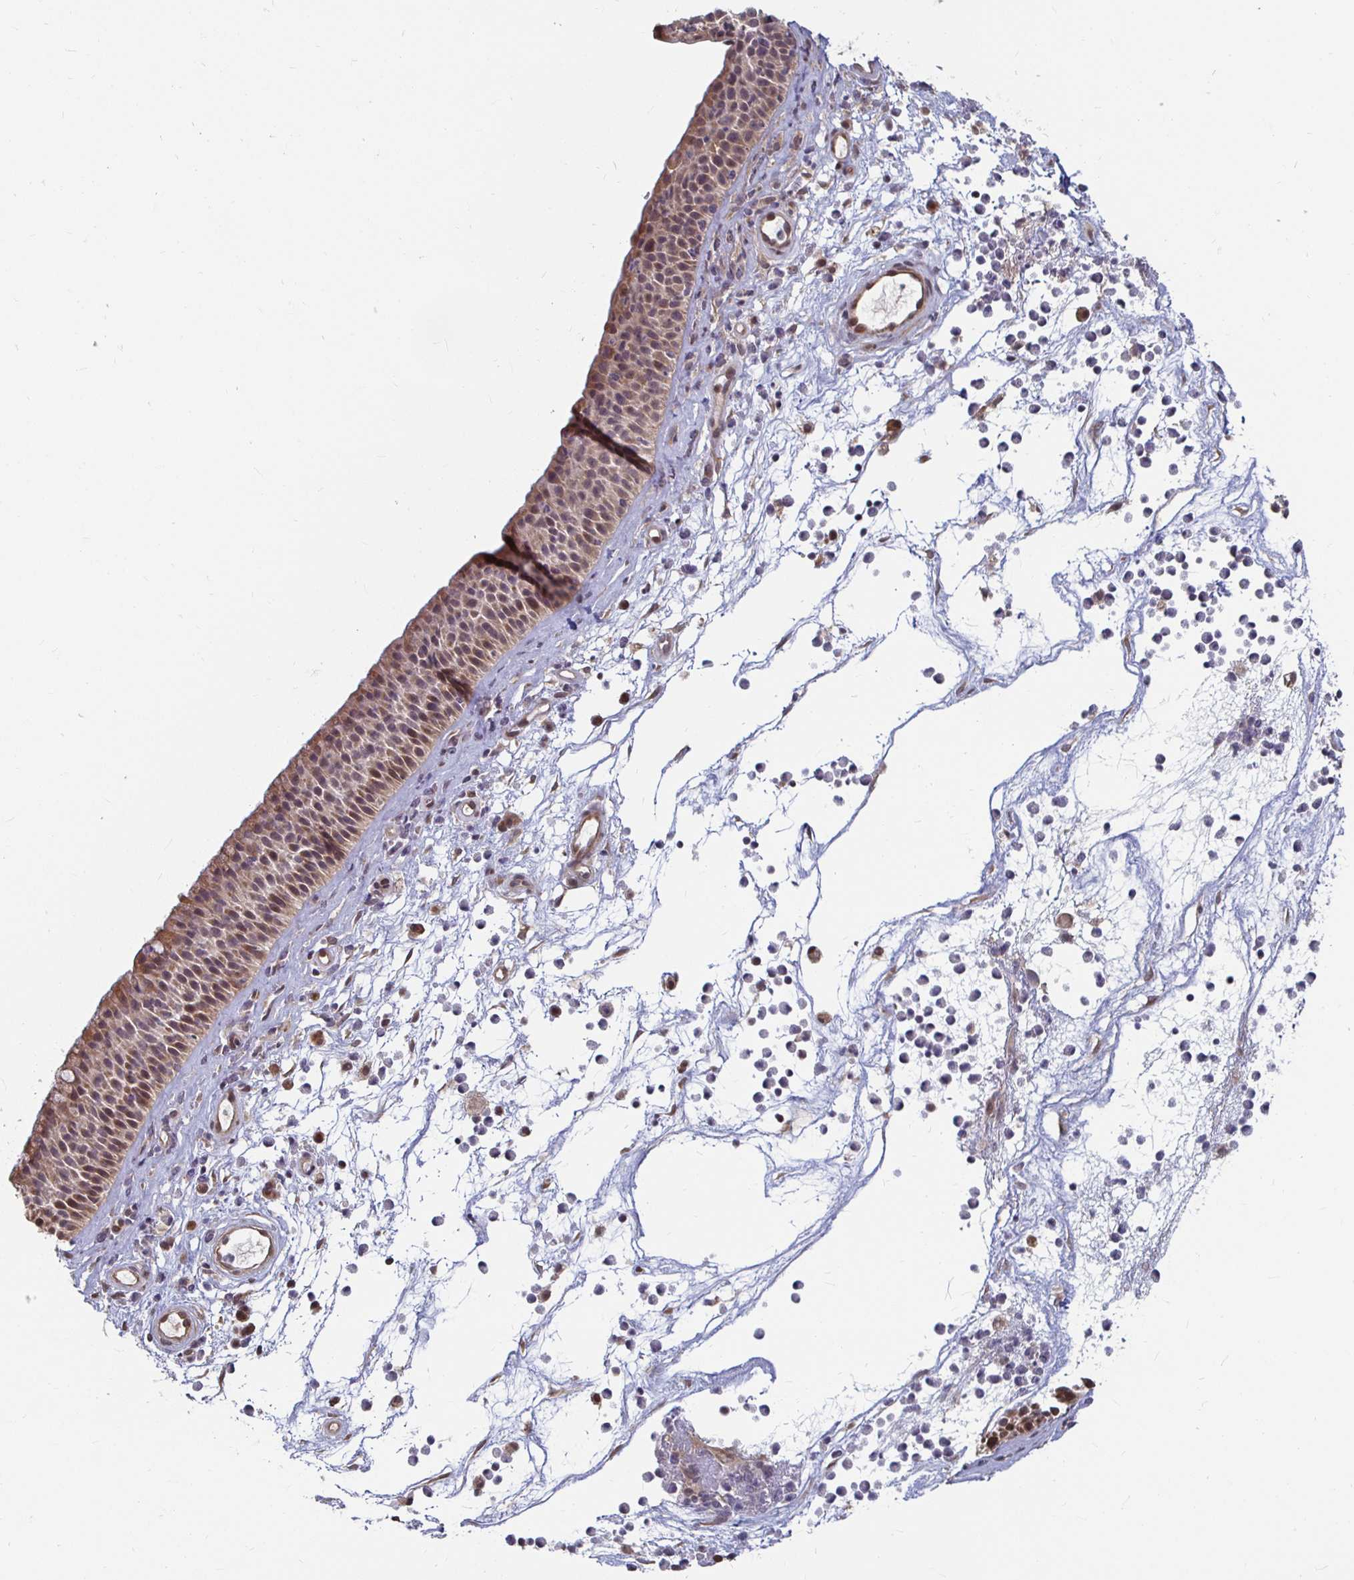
{"staining": {"intensity": "weak", "quantity": "25%-75%", "location": "cytoplasmic/membranous,nuclear"}, "tissue": "nasopharynx", "cell_type": "Respiratory epithelial cells", "image_type": "normal", "snomed": [{"axis": "morphology", "description": "Normal tissue, NOS"}, {"axis": "topography", "description": "Nasopharynx"}], "caption": "Nasopharynx stained with immunohistochemistry displays weak cytoplasmic/membranous,nuclear expression in about 25%-75% of respiratory epithelial cells. (IHC, brightfield microscopy, high magnification).", "gene": "CAPN11", "patient": {"sex": "male", "age": 56}}